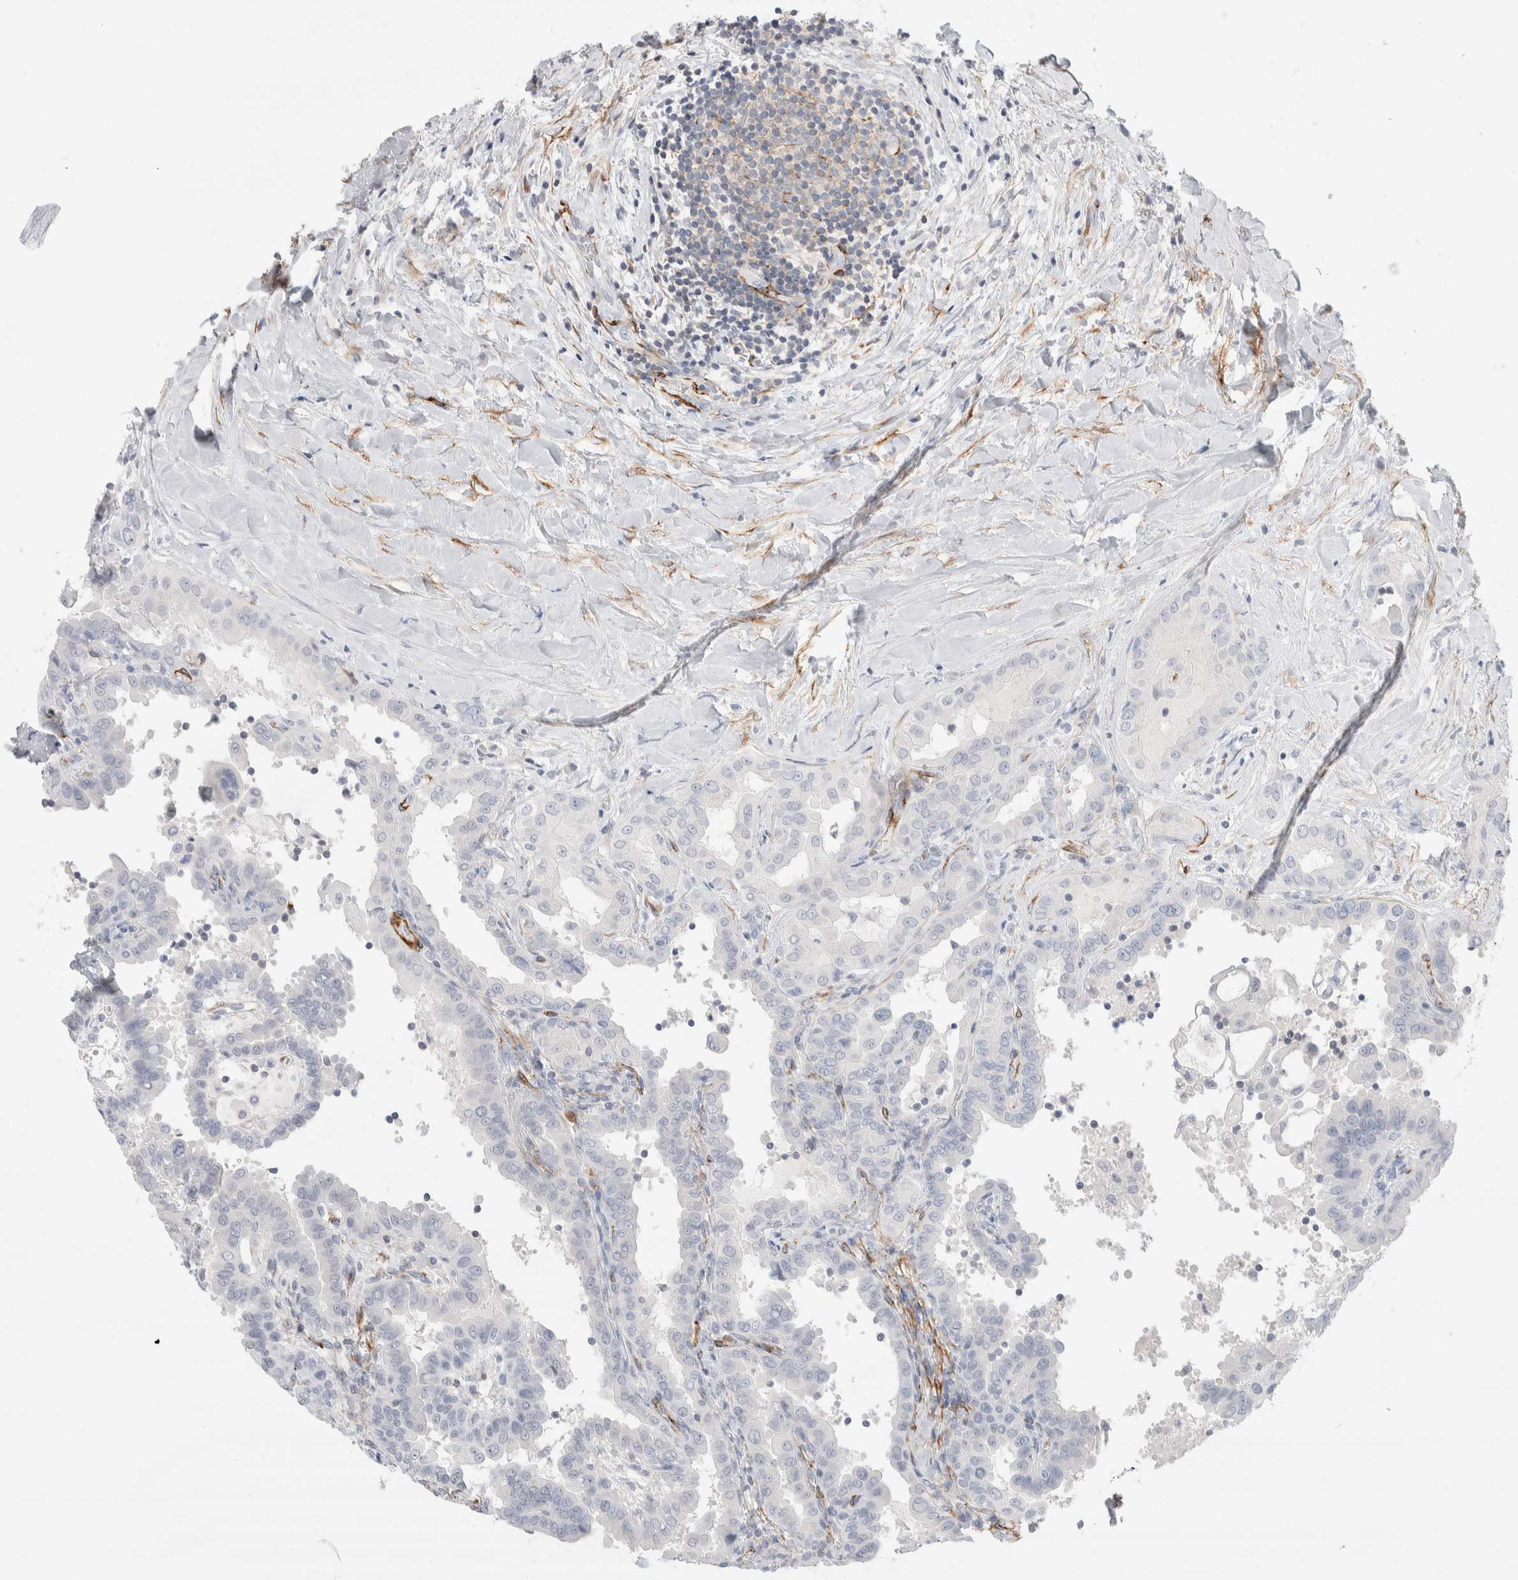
{"staining": {"intensity": "negative", "quantity": "none", "location": "none"}, "tissue": "thyroid cancer", "cell_type": "Tumor cells", "image_type": "cancer", "snomed": [{"axis": "morphology", "description": "Papillary adenocarcinoma, NOS"}, {"axis": "topography", "description": "Thyroid gland"}], "caption": "IHC image of human thyroid cancer (papillary adenocarcinoma) stained for a protein (brown), which exhibits no staining in tumor cells.", "gene": "SEPTIN4", "patient": {"sex": "male", "age": 33}}